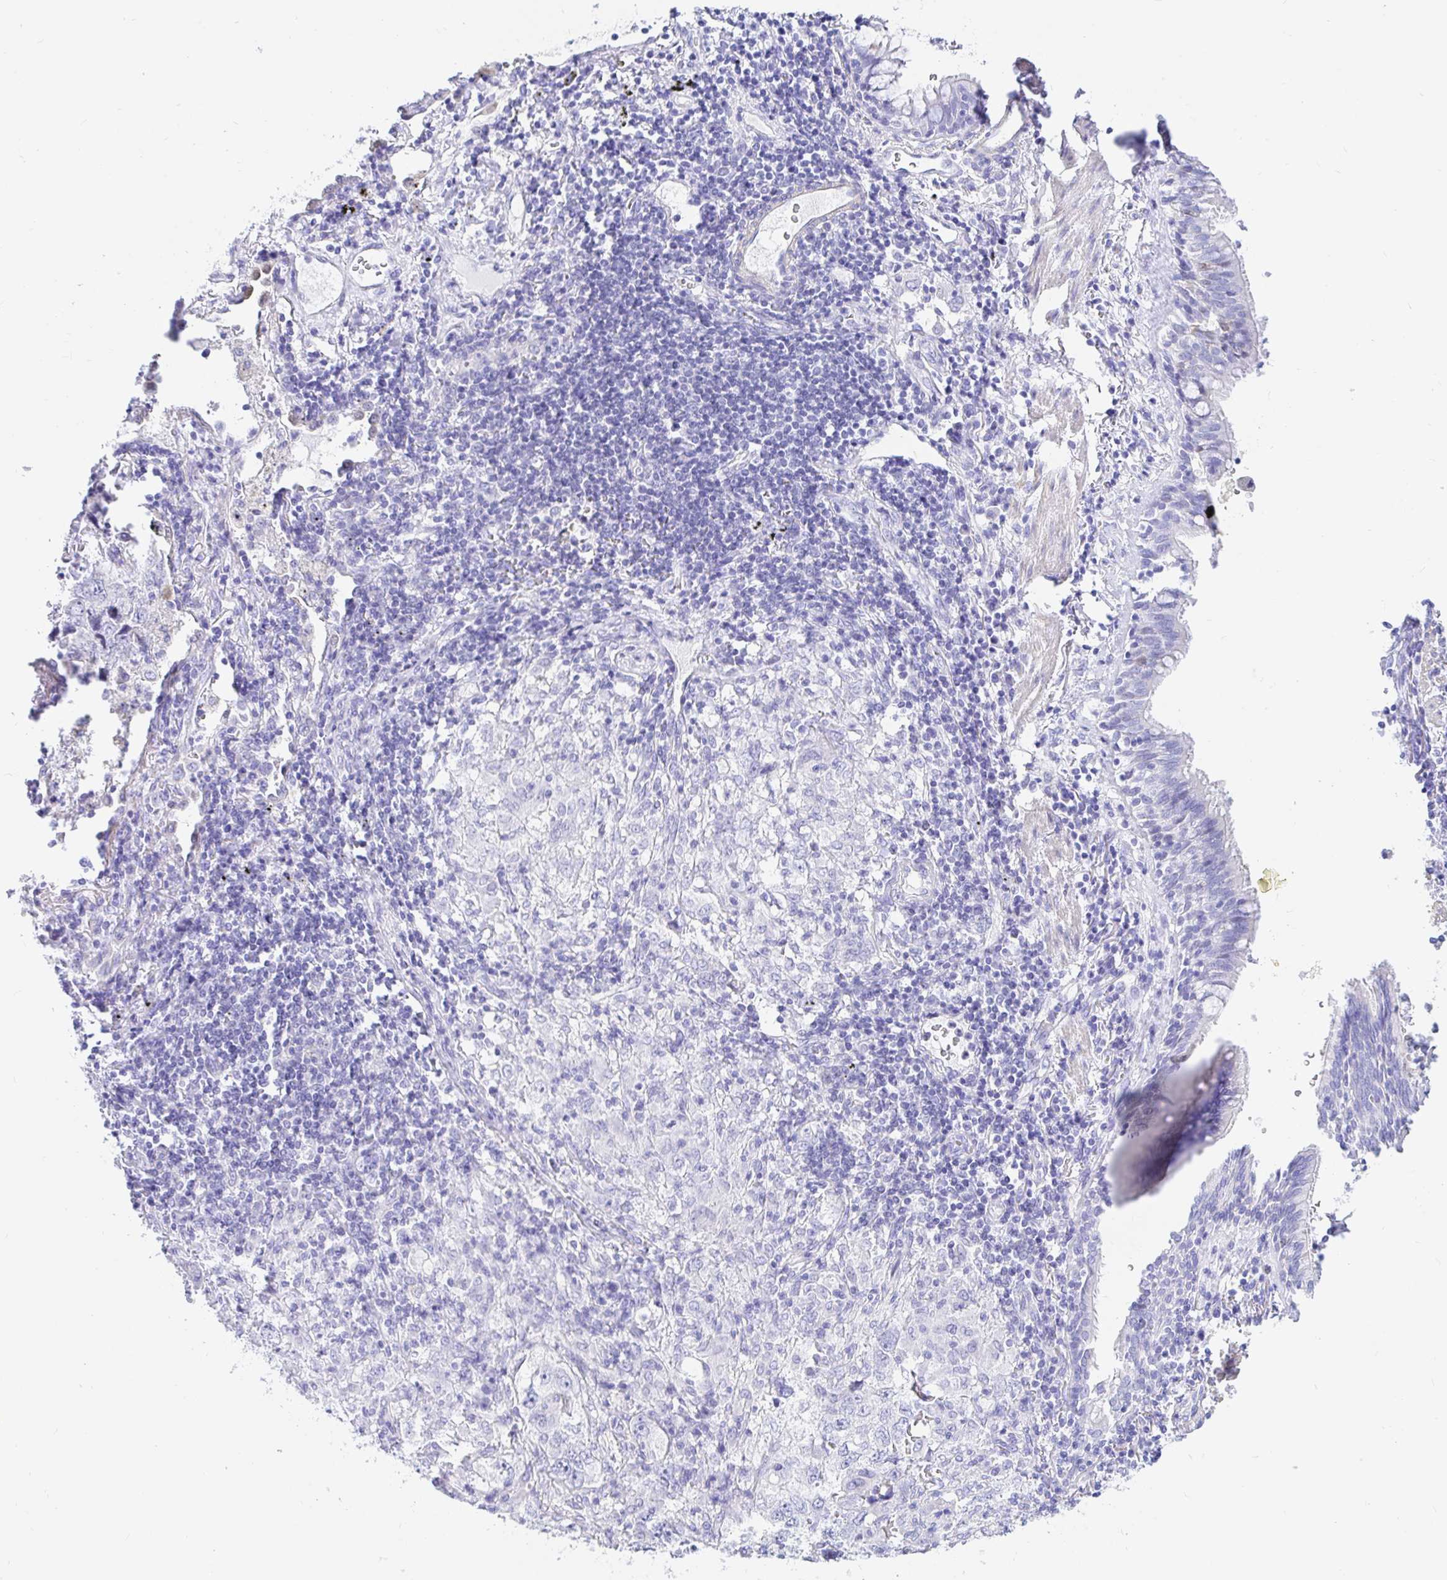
{"staining": {"intensity": "negative", "quantity": "none", "location": "none"}, "tissue": "lung cancer", "cell_type": "Tumor cells", "image_type": "cancer", "snomed": [{"axis": "morphology", "description": "Adenocarcinoma, NOS"}, {"axis": "topography", "description": "Lung"}], "caption": "A high-resolution photomicrograph shows IHC staining of lung cancer (adenocarcinoma), which shows no significant staining in tumor cells.", "gene": "PPP1R1B", "patient": {"sex": "female", "age": 57}}